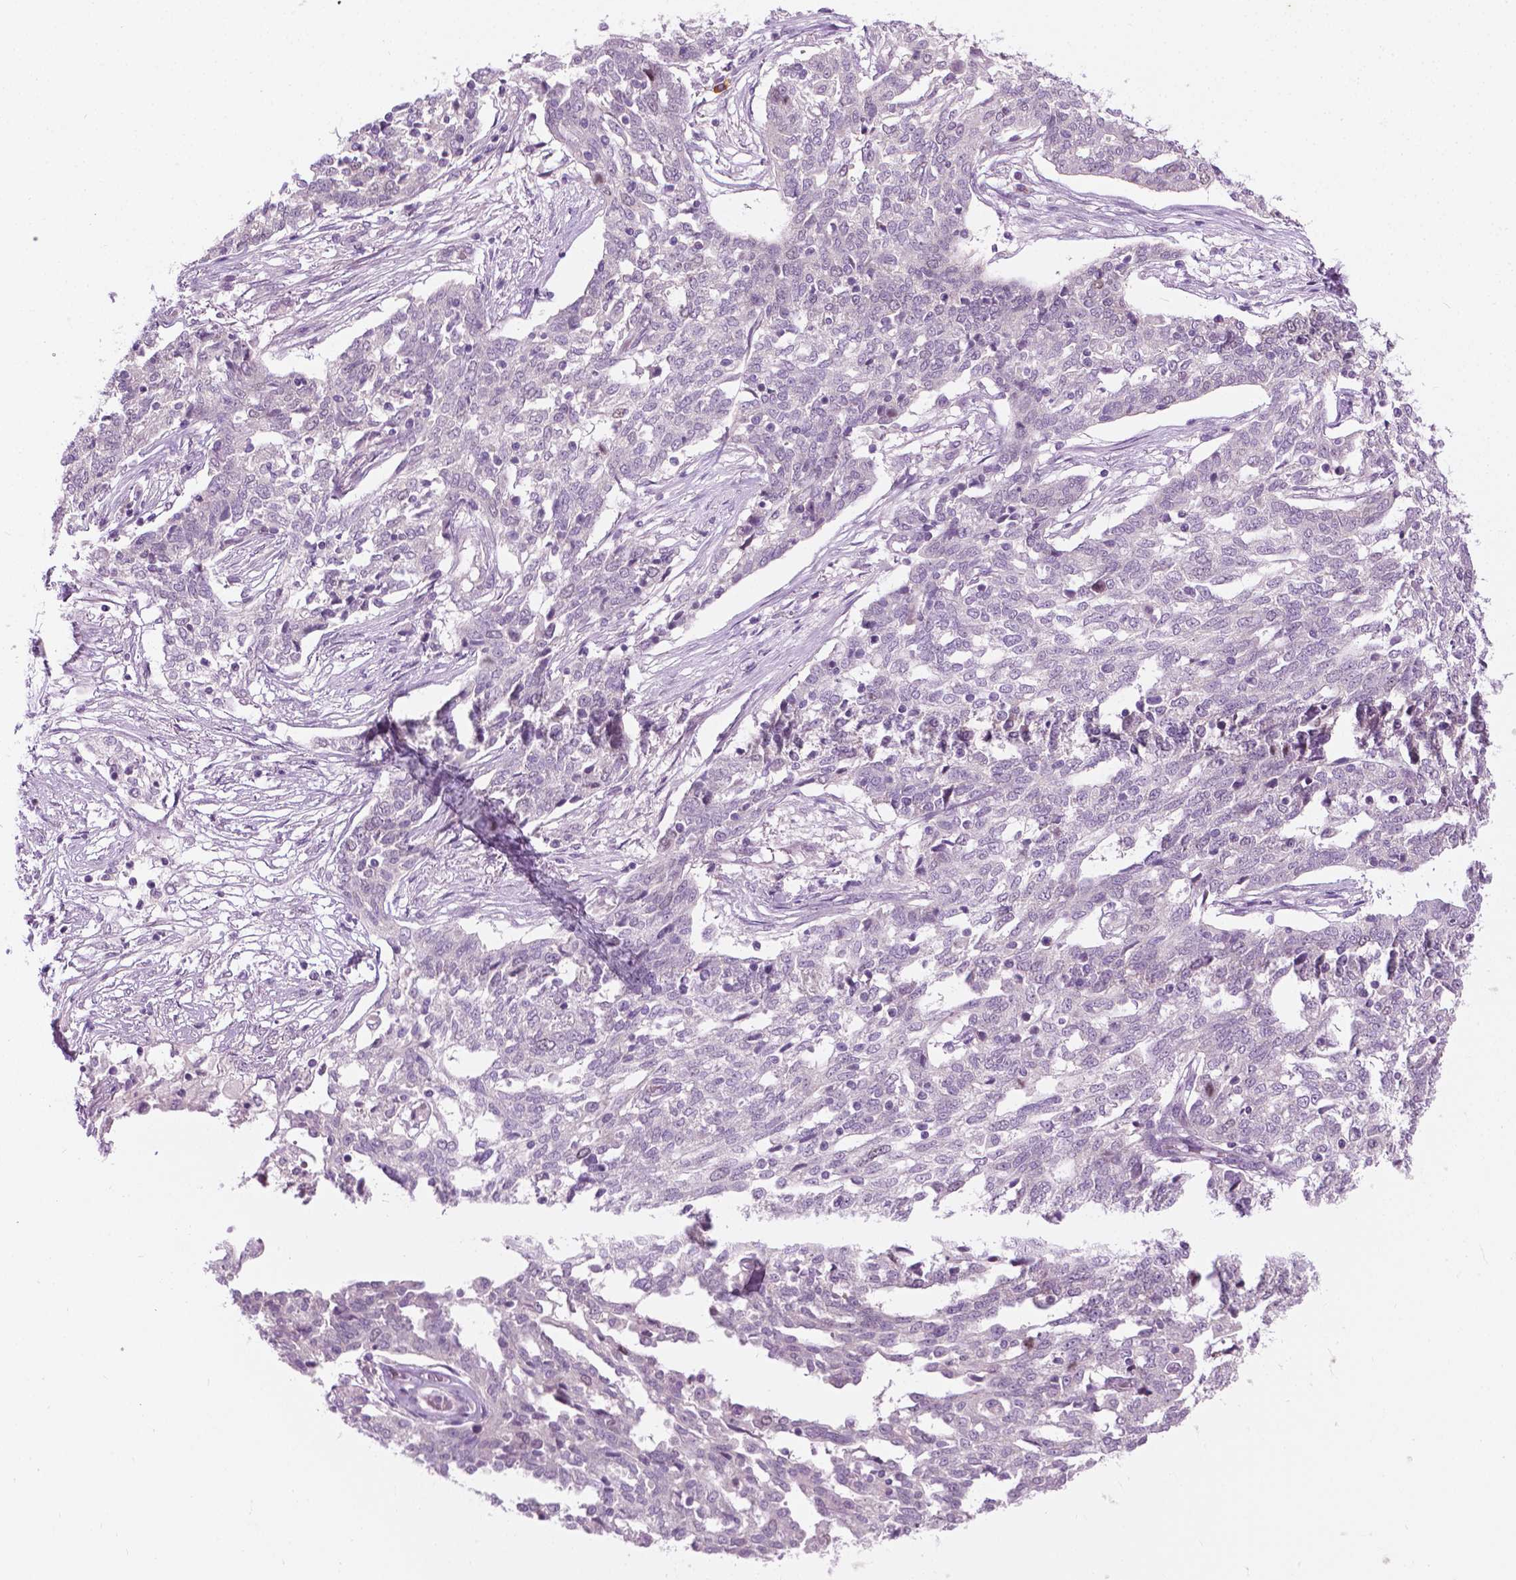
{"staining": {"intensity": "negative", "quantity": "none", "location": "none"}, "tissue": "ovarian cancer", "cell_type": "Tumor cells", "image_type": "cancer", "snomed": [{"axis": "morphology", "description": "Cystadenocarcinoma, serous, NOS"}, {"axis": "topography", "description": "Ovary"}], "caption": "High magnification brightfield microscopy of ovarian serous cystadenocarcinoma stained with DAB (3,3'-diaminobenzidine) (brown) and counterstained with hematoxylin (blue): tumor cells show no significant positivity.", "gene": "DENND4A", "patient": {"sex": "female", "age": 67}}